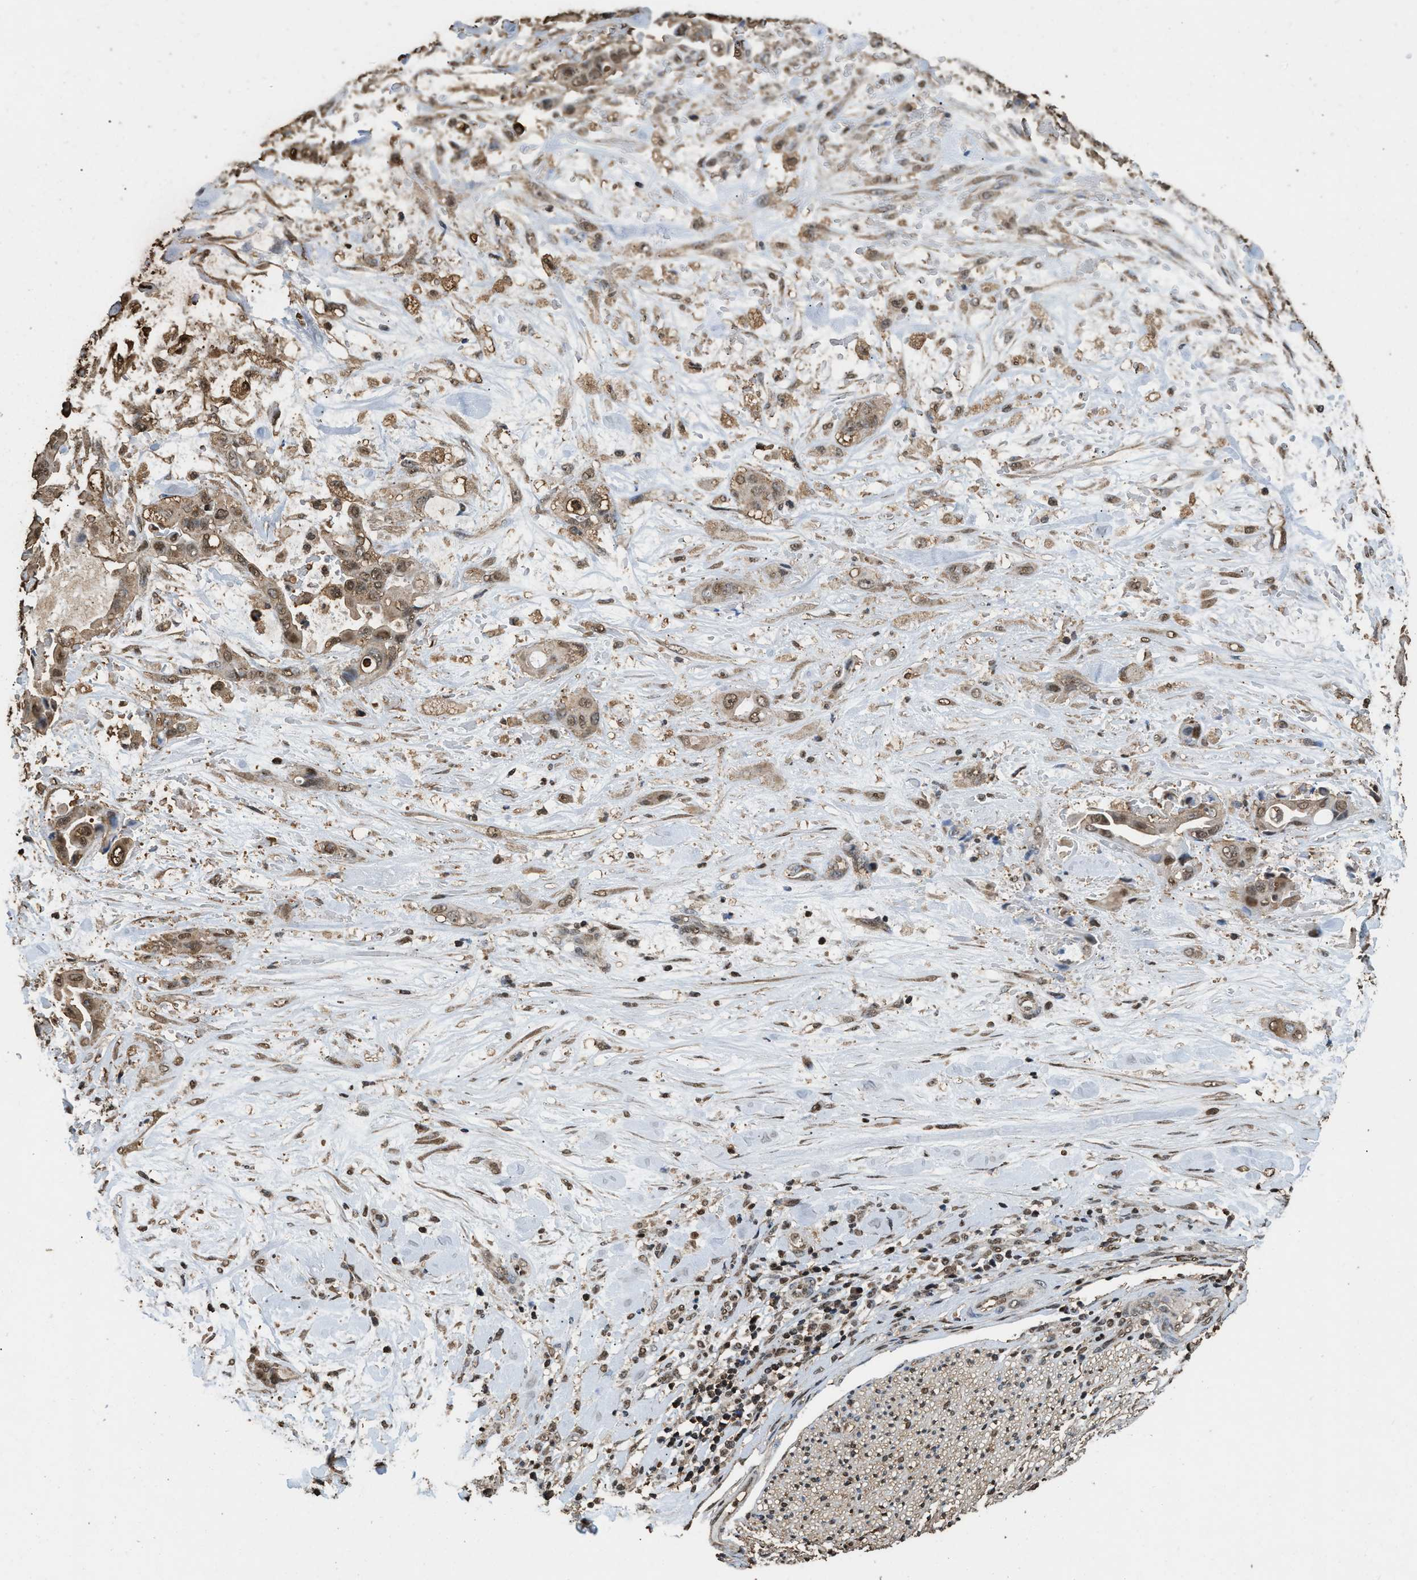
{"staining": {"intensity": "moderate", "quantity": ">75%", "location": "cytoplasmic/membranous,nuclear"}, "tissue": "liver cancer", "cell_type": "Tumor cells", "image_type": "cancer", "snomed": [{"axis": "morphology", "description": "Cholangiocarcinoma"}, {"axis": "topography", "description": "Liver"}], "caption": "This is an image of immunohistochemistry (IHC) staining of liver cancer (cholangiocarcinoma), which shows moderate staining in the cytoplasmic/membranous and nuclear of tumor cells.", "gene": "GAPDH", "patient": {"sex": "female", "age": 61}}